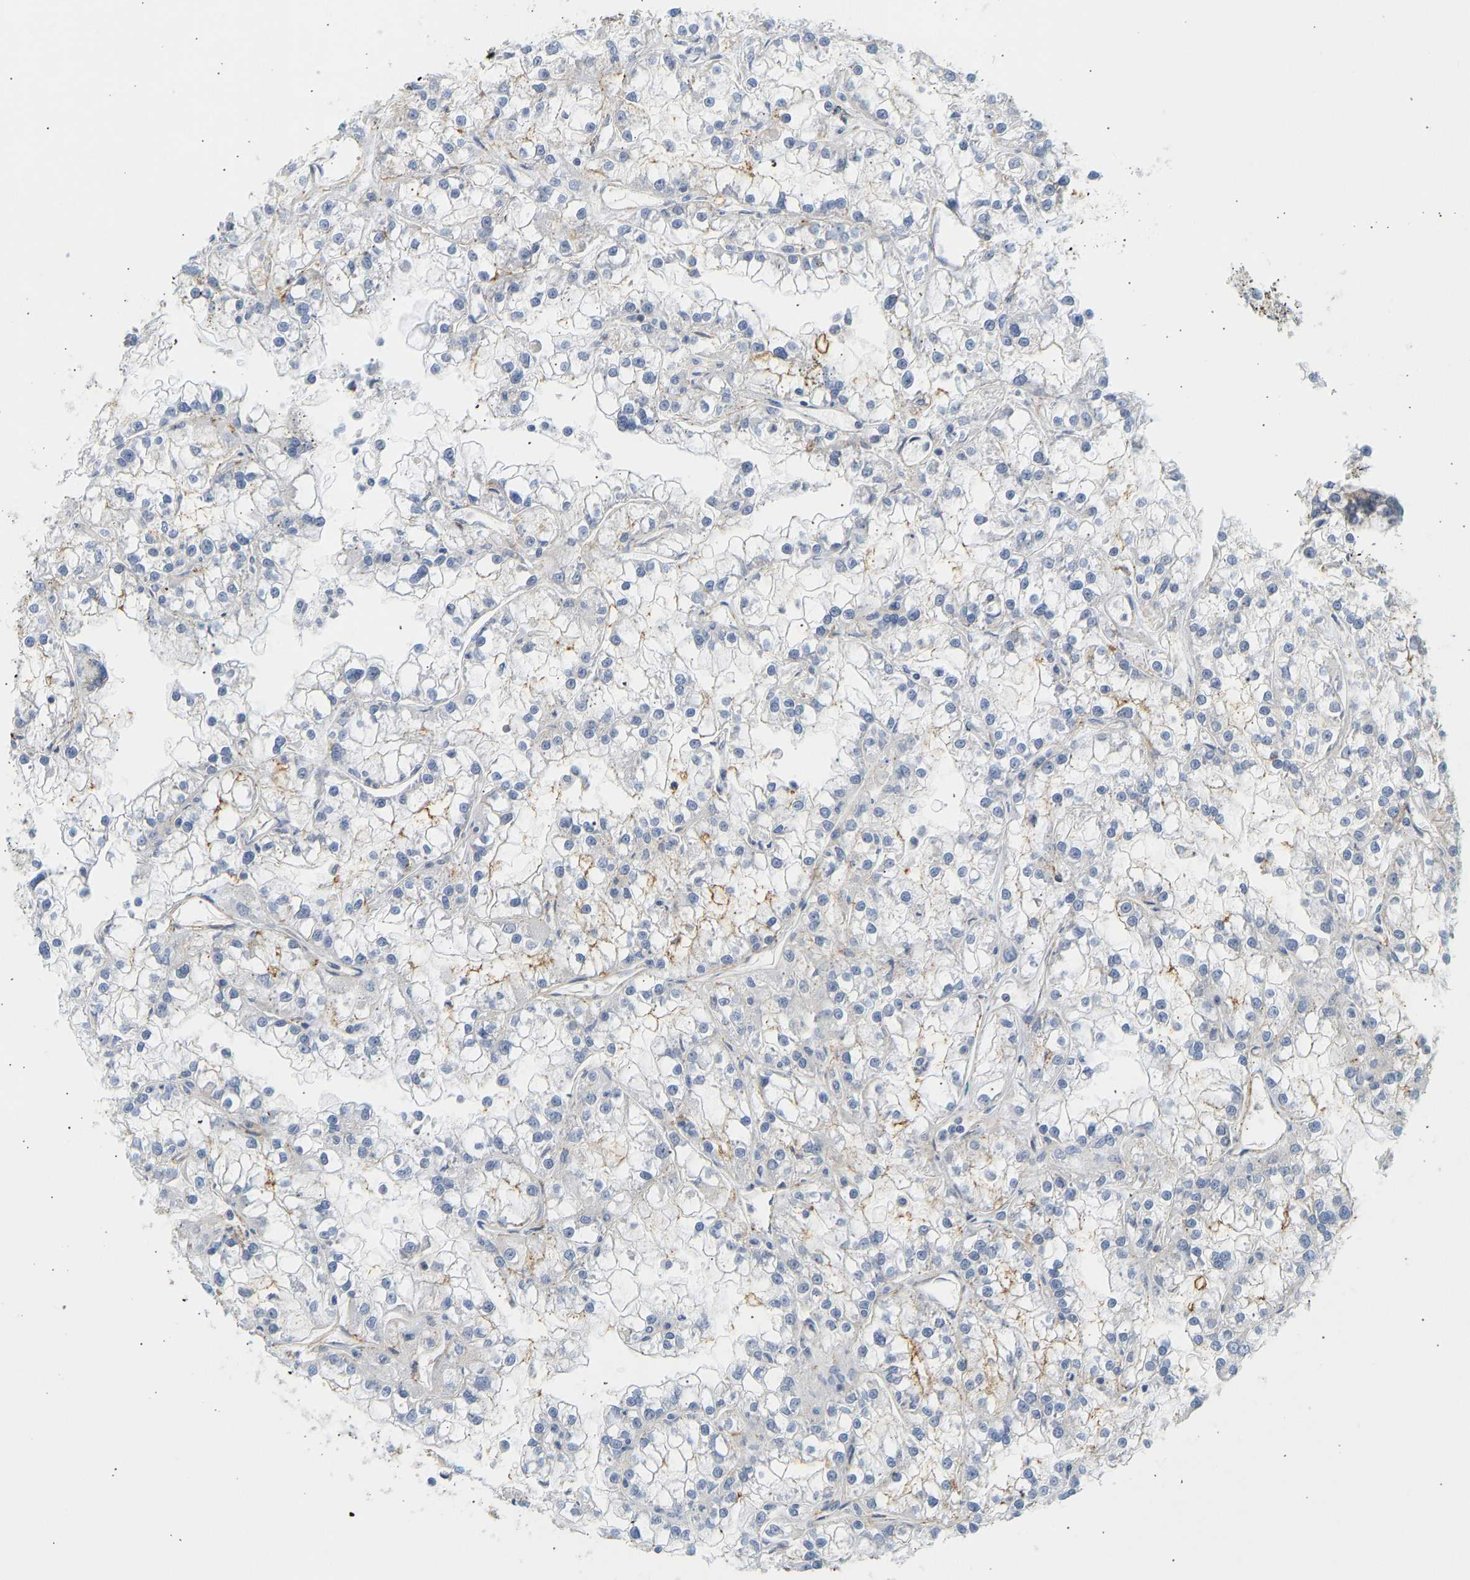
{"staining": {"intensity": "negative", "quantity": "none", "location": "none"}, "tissue": "renal cancer", "cell_type": "Tumor cells", "image_type": "cancer", "snomed": [{"axis": "morphology", "description": "Adenocarcinoma, NOS"}, {"axis": "topography", "description": "Kidney"}], "caption": "Renal cancer (adenocarcinoma) stained for a protein using IHC demonstrates no positivity tumor cells.", "gene": "BVES", "patient": {"sex": "female", "age": 52}}